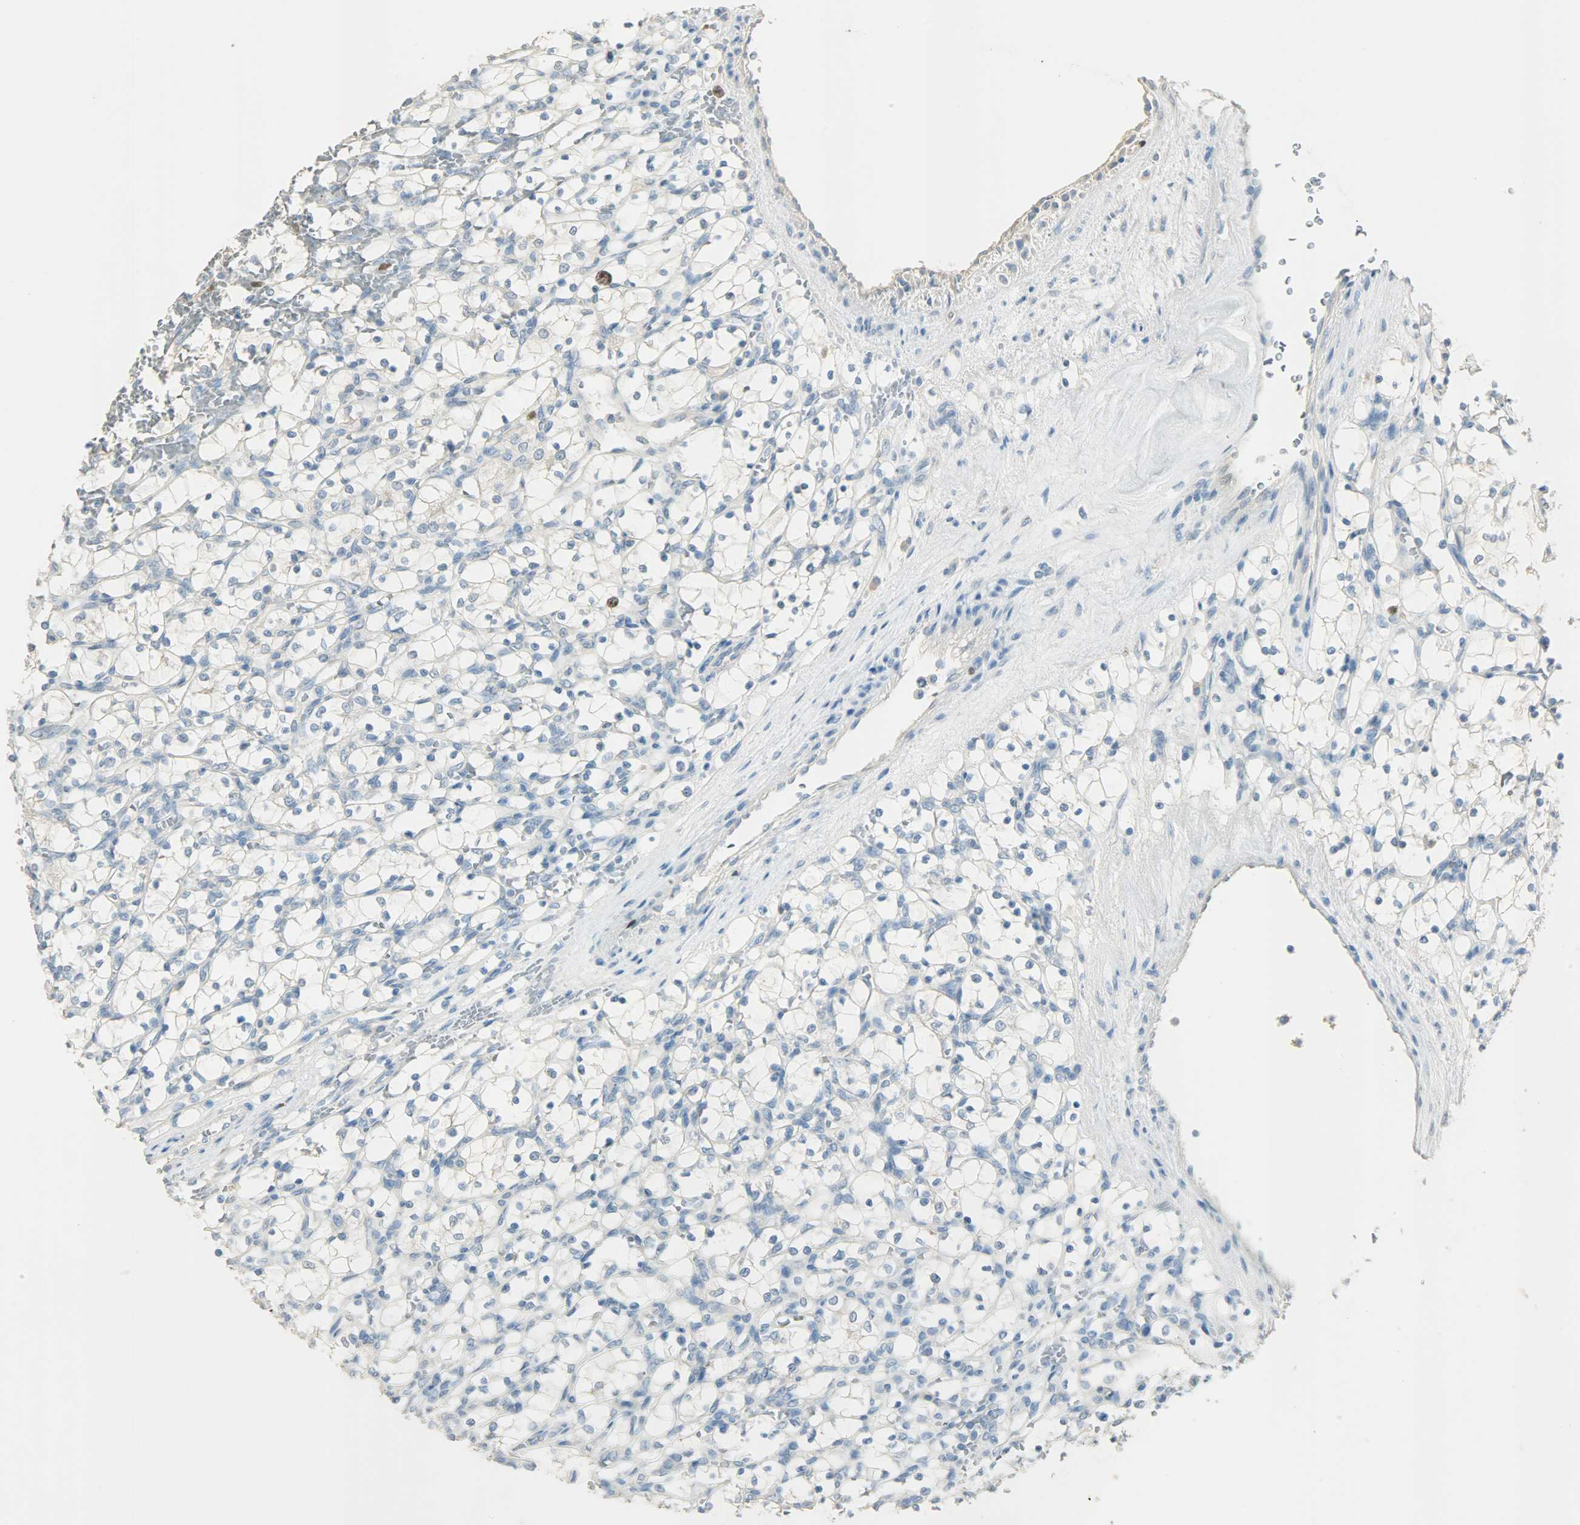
{"staining": {"intensity": "strong", "quantity": "<25%", "location": "cytoplasmic/membranous,nuclear"}, "tissue": "renal cancer", "cell_type": "Tumor cells", "image_type": "cancer", "snomed": [{"axis": "morphology", "description": "Adenocarcinoma, NOS"}, {"axis": "topography", "description": "Kidney"}], "caption": "Adenocarcinoma (renal) stained with immunohistochemistry reveals strong cytoplasmic/membranous and nuclear expression in about <25% of tumor cells.", "gene": "TPX2", "patient": {"sex": "female", "age": 69}}